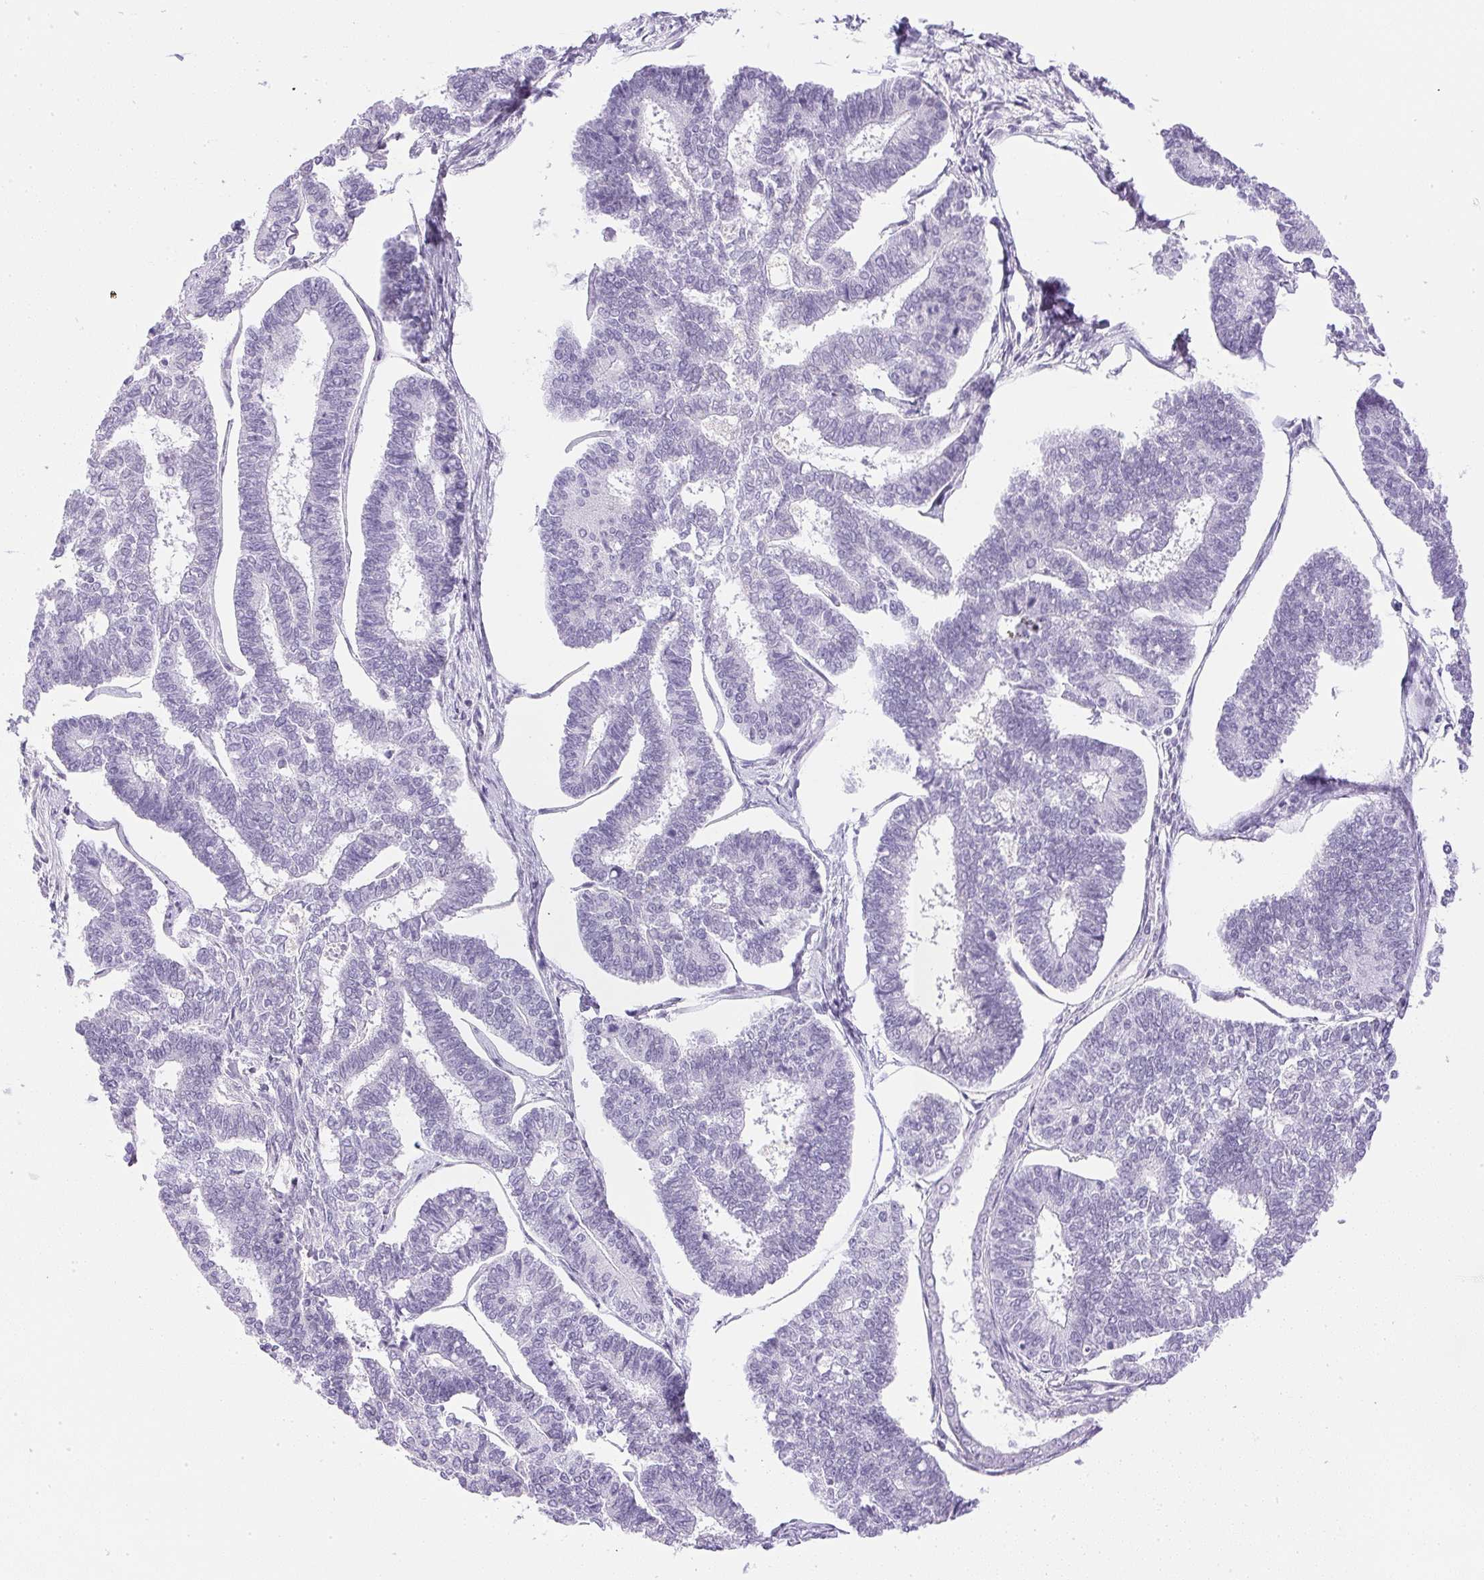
{"staining": {"intensity": "negative", "quantity": "none", "location": "none"}, "tissue": "endometrial cancer", "cell_type": "Tumor cells", "image_type": "cancer", "snomed": [{"axis": "morphology", "description": "Adenocarcinoma, NOS"}, {"axis": "topography", "description": "Endometrium"}], "caption": "High magnification brightfield microscopy of endometrial adenocarcinoma stained with DAB (brown) and counterstained with hematoxylin (blue): tumor cells show no significant positivity. (Stains: DAB (3,3'-diaminobenzidine) immunohistochemistry (IHC) with hematoxylin counter stain, Microscopy: brightfield microscopy at high magnification).", "gene": "CPB1", "patient": {"sex": "female", "age": 70}}